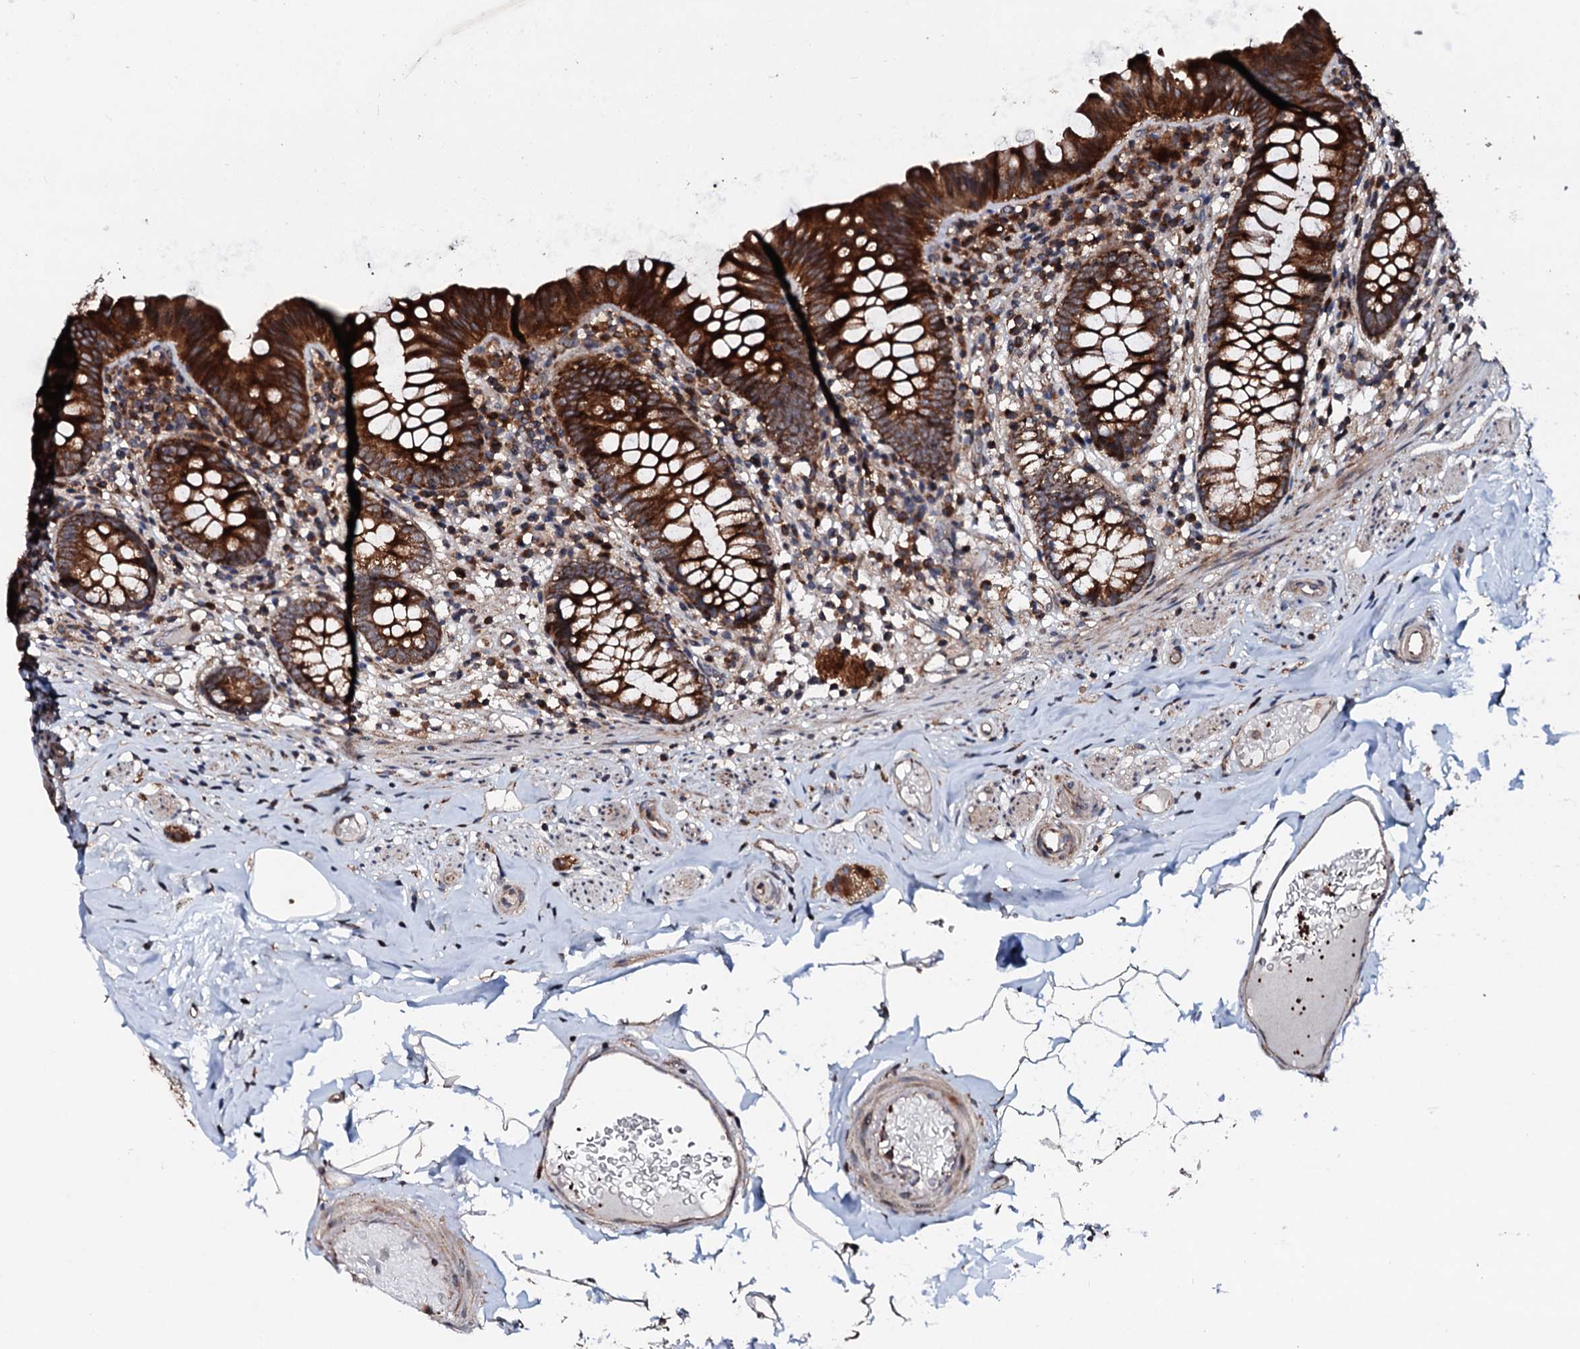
{"staining": {"intensity": "strong", "quantity": ">75%", "location": "cytoplasmic/membranous"}, "tissue": "appendix", "cell_type": "Glandular cells", "image_type": "normal", "snomed": [{"axis": "morphology", "description": "Normal tissue, NOS"}, {"axis": "topography", "description": "Appendix"}], "caption": "Strong cytoplasmic/membranous staining is appreciated in about >75% of glandular cells in benign appendix.", "gene": "ENSG00000256591", "patient": {"sex": "male", "age": 55}}